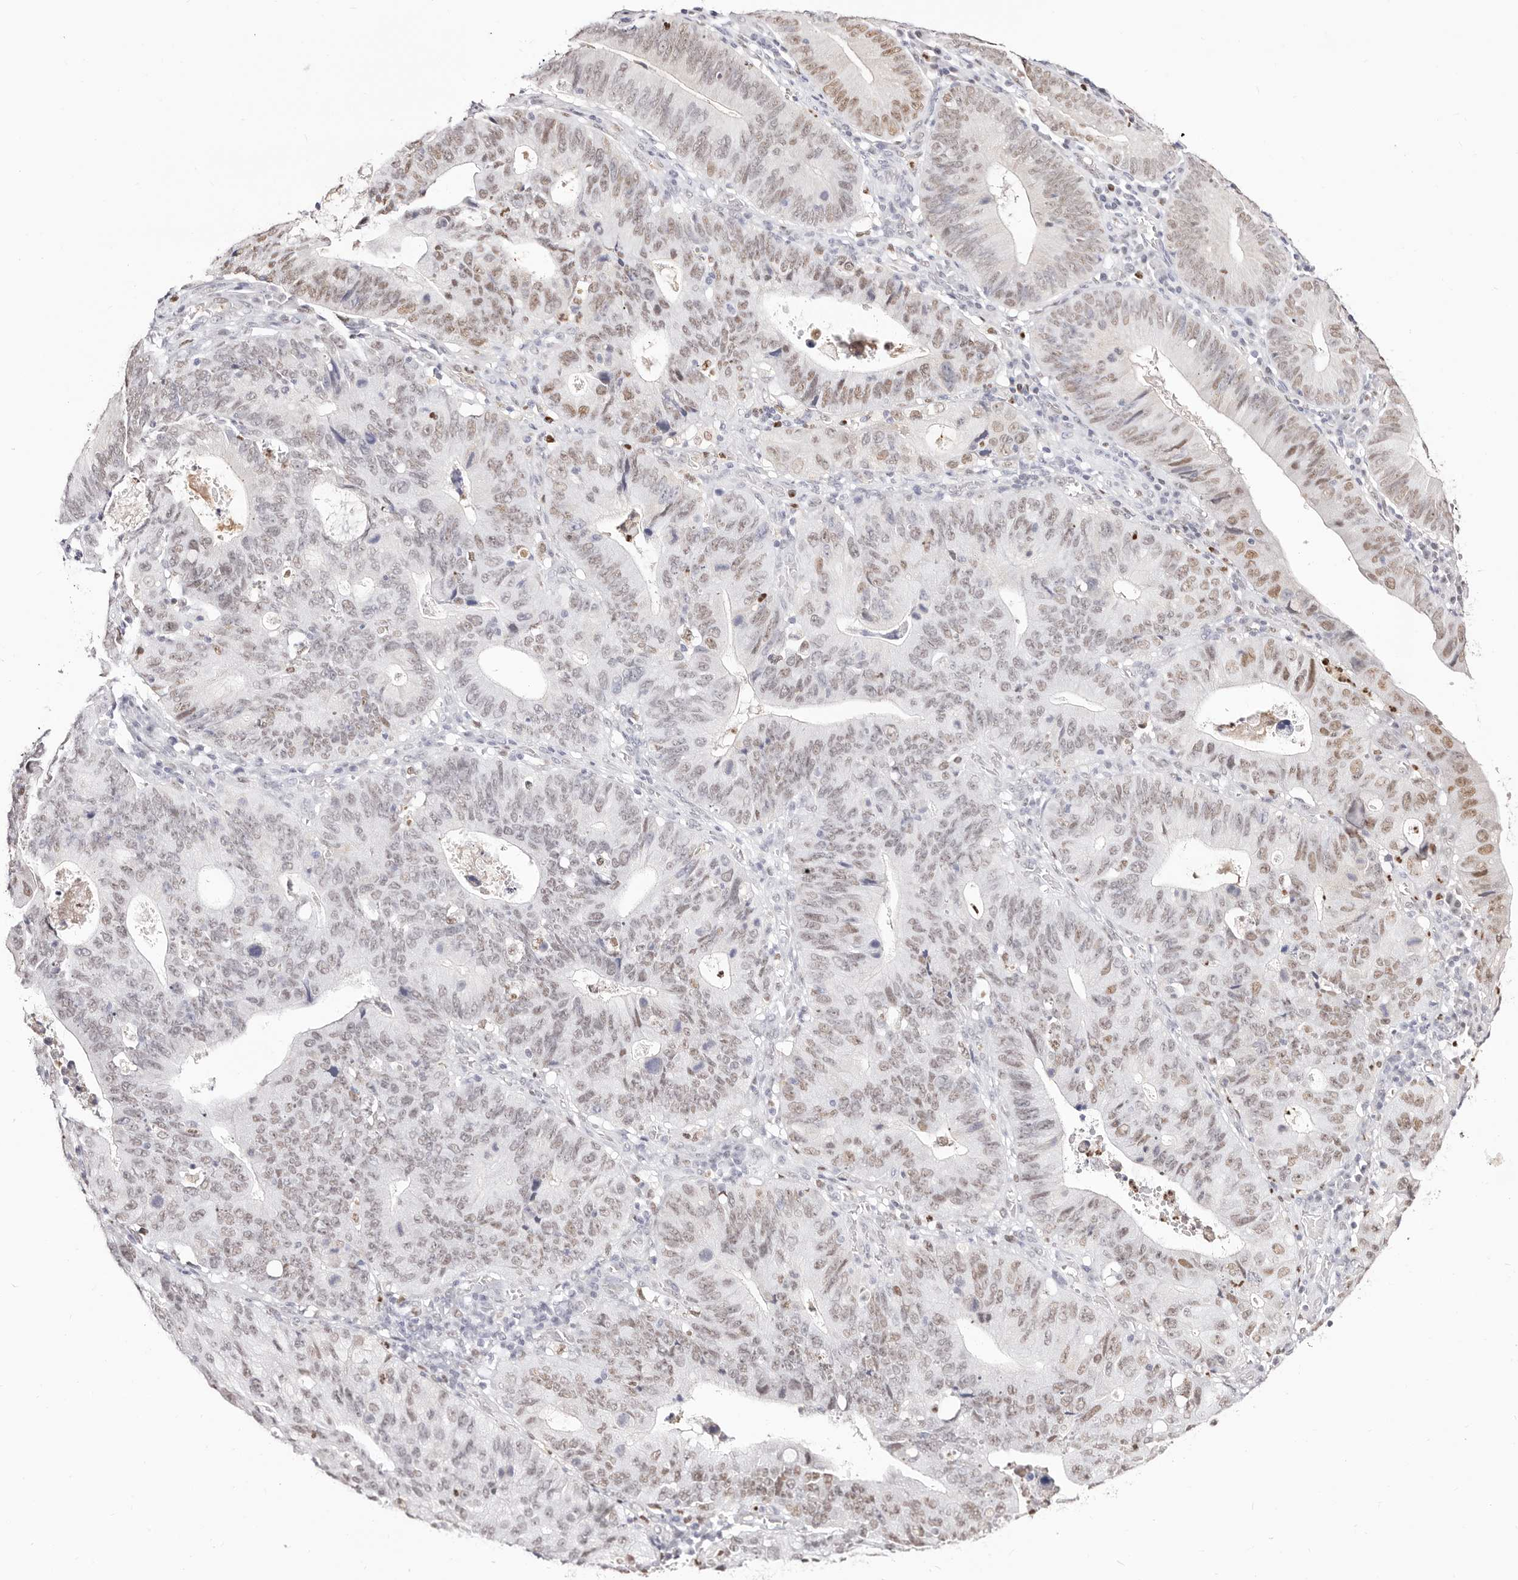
{"staining": {"intensity": "weak", "quantity": "25%-75%", "location": "nuclear"}, "tissue": "stomach cancer", "cell_type": "Tumor cells", "image_type": "cancer", "snomed": [{"axis": "morphology", "description": "Adenocarcinoma, NOS"}, {"axis": "topography", "description": "Stomach"}], "caption": "Stomach adenocarcinoma stained with immunohistochemistry (IHC) demonstrates weak nuclear expression in about 25%-75% of tumor cells. The staining was performed using DAB, with brown indicating positive protein expression. Nuclei are stained blue with hematoxylin.", "gene": "TKT", "patient": {"sex": "male", "age": 59}}